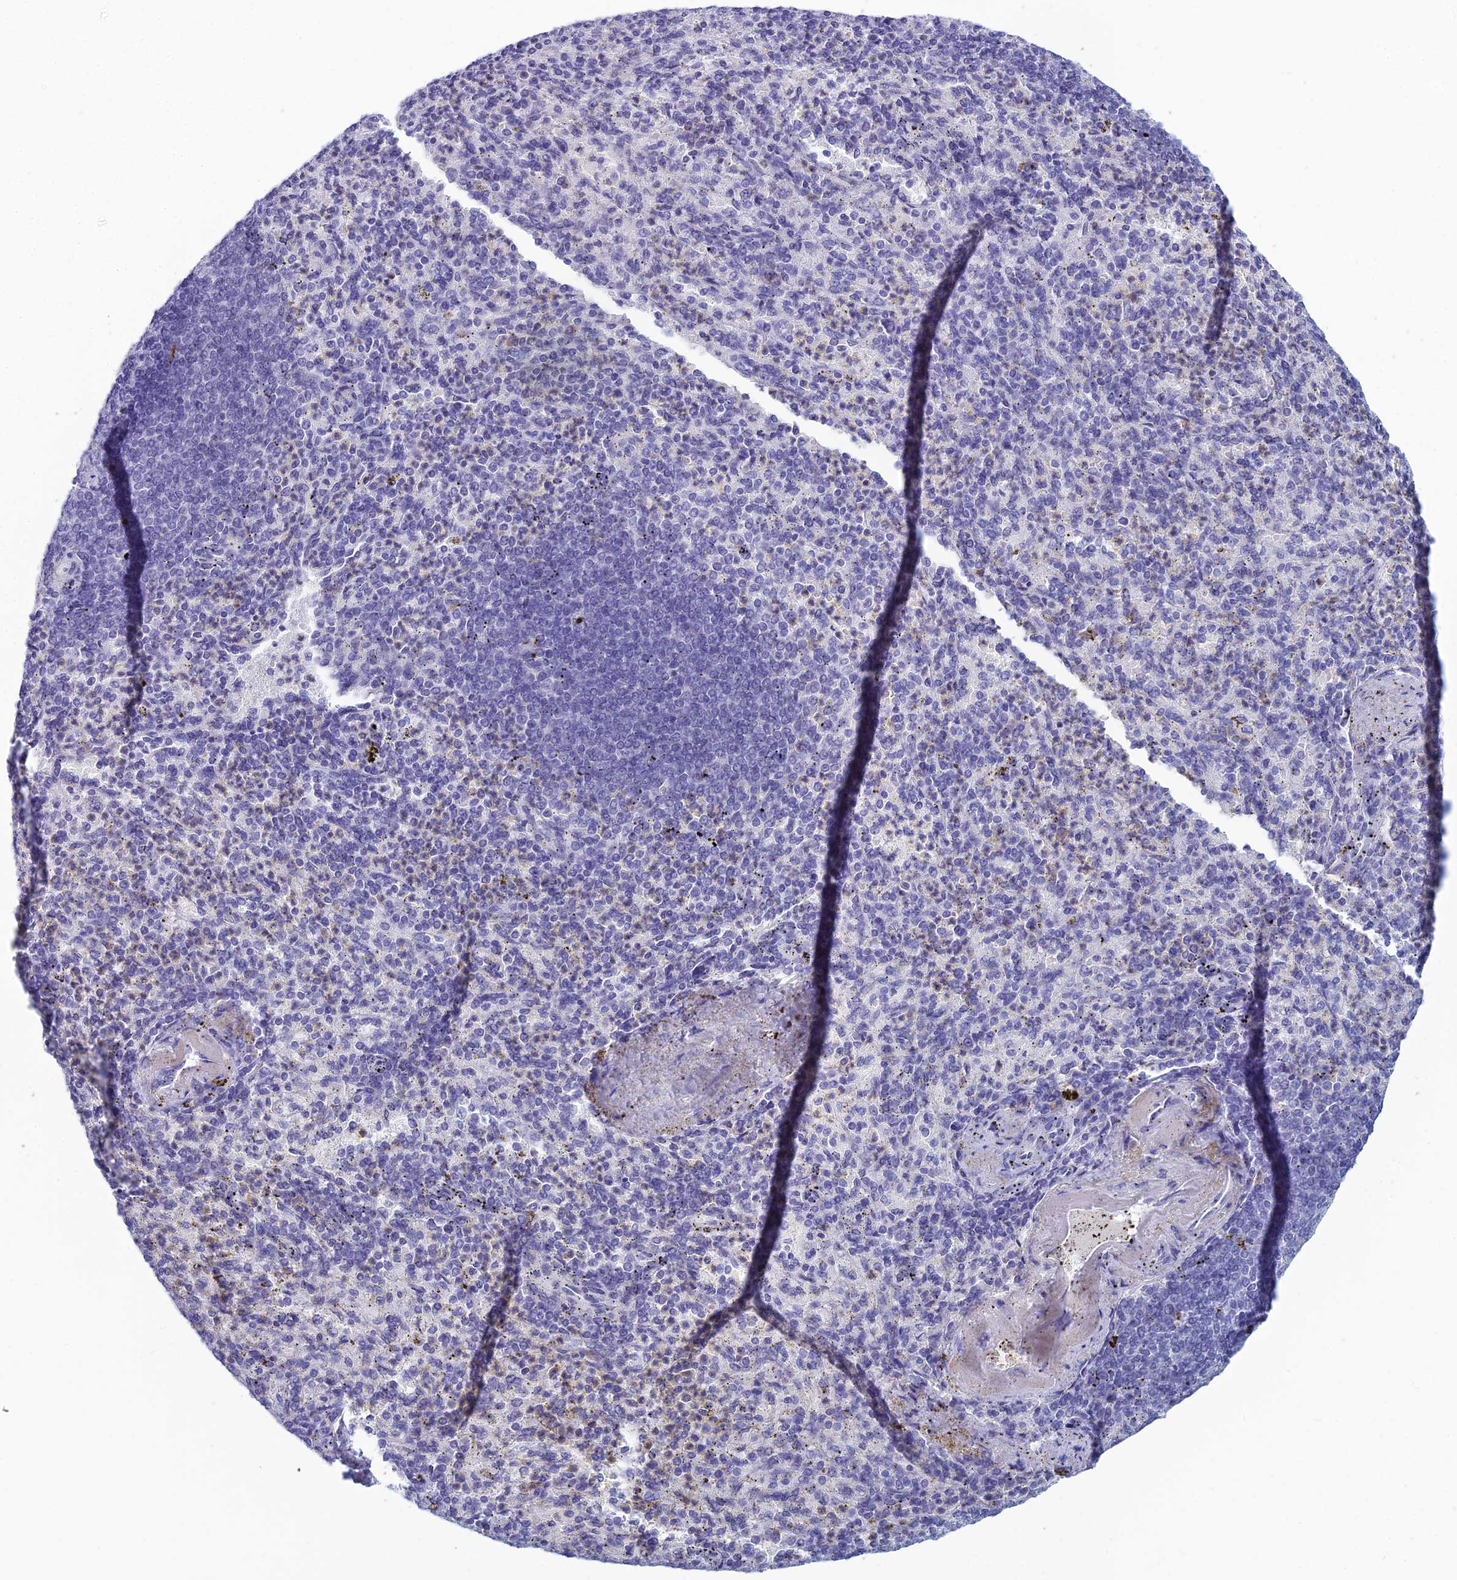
{"staining": {"intensity": "negative", "quantity": "none", "location": "none"}, "tissue": "spleen", "cell_type": "Cells in red pulp", "image_type": "normal", "snomed": [{"axis": "morphology", "description": "Normal tissue, NOS"}, {"axis": "topography", "description": "Spleen"}], "caption": "The micrograph shows no staining of cells in red pulp in unremarkable spleen.", "gene": "MUC13", "patient": {"sex": "female", "age": 74}}